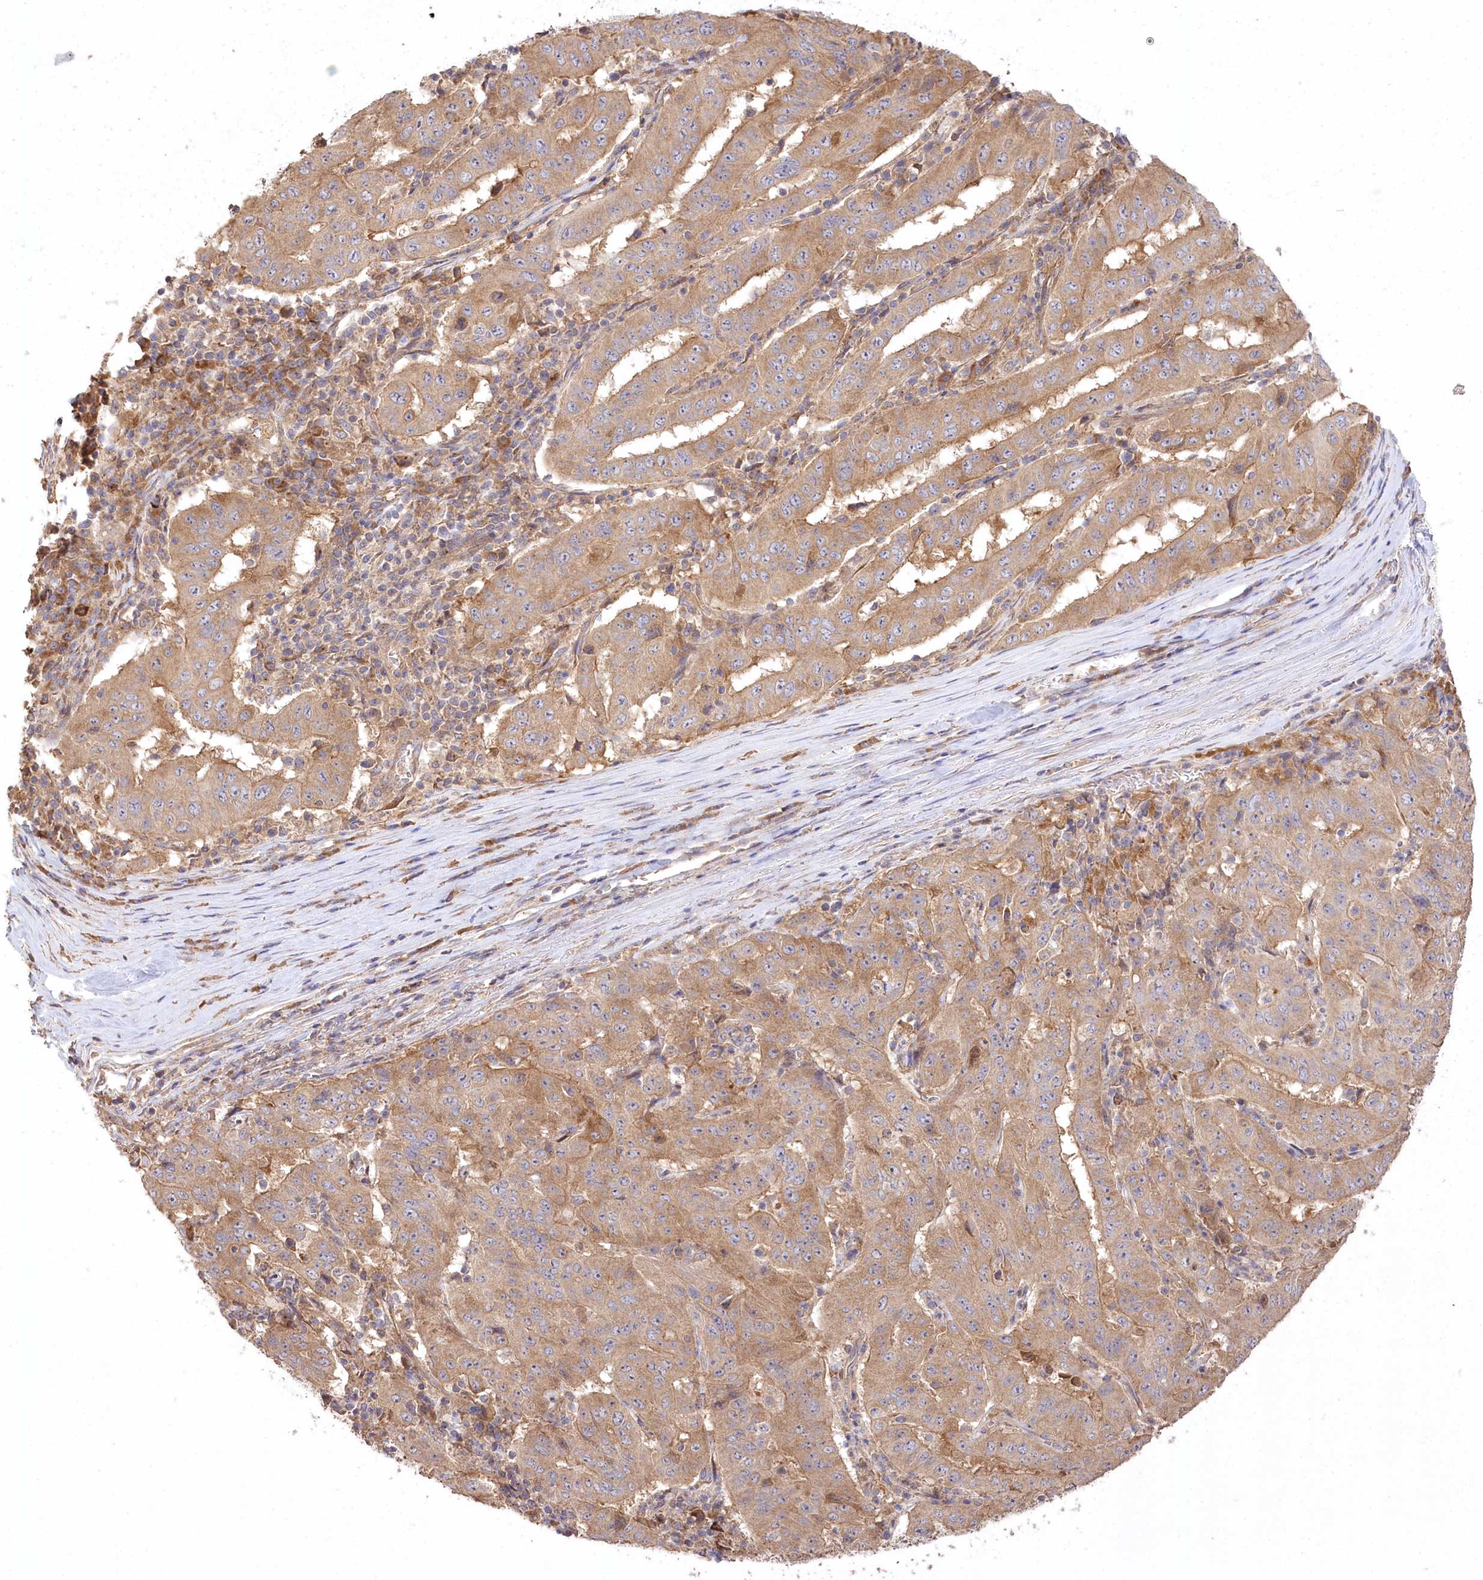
{"staining": {"intensity": "moderate", "quantity": ">75%", "location": "cytoplasmic/membranous"}, "tissue": "pancreatic cancer", "cell_type": "Tumor cells", "image_type": "cancer", "snomed": [{"axis": "morphology", "description": "Adenocarcinoma, NOS"}, {"axis": "topography", "description": "Pancreas"}], "caption": "About >75% of tumor cells in pancreatic cancer (adenocarcinoma) show moderate cytoplasmic/membranous protein staining as visualized by brown immunohistochemical staining.", "gene": "PRSS53", "patient": {"sex": "male", "age": 63}}